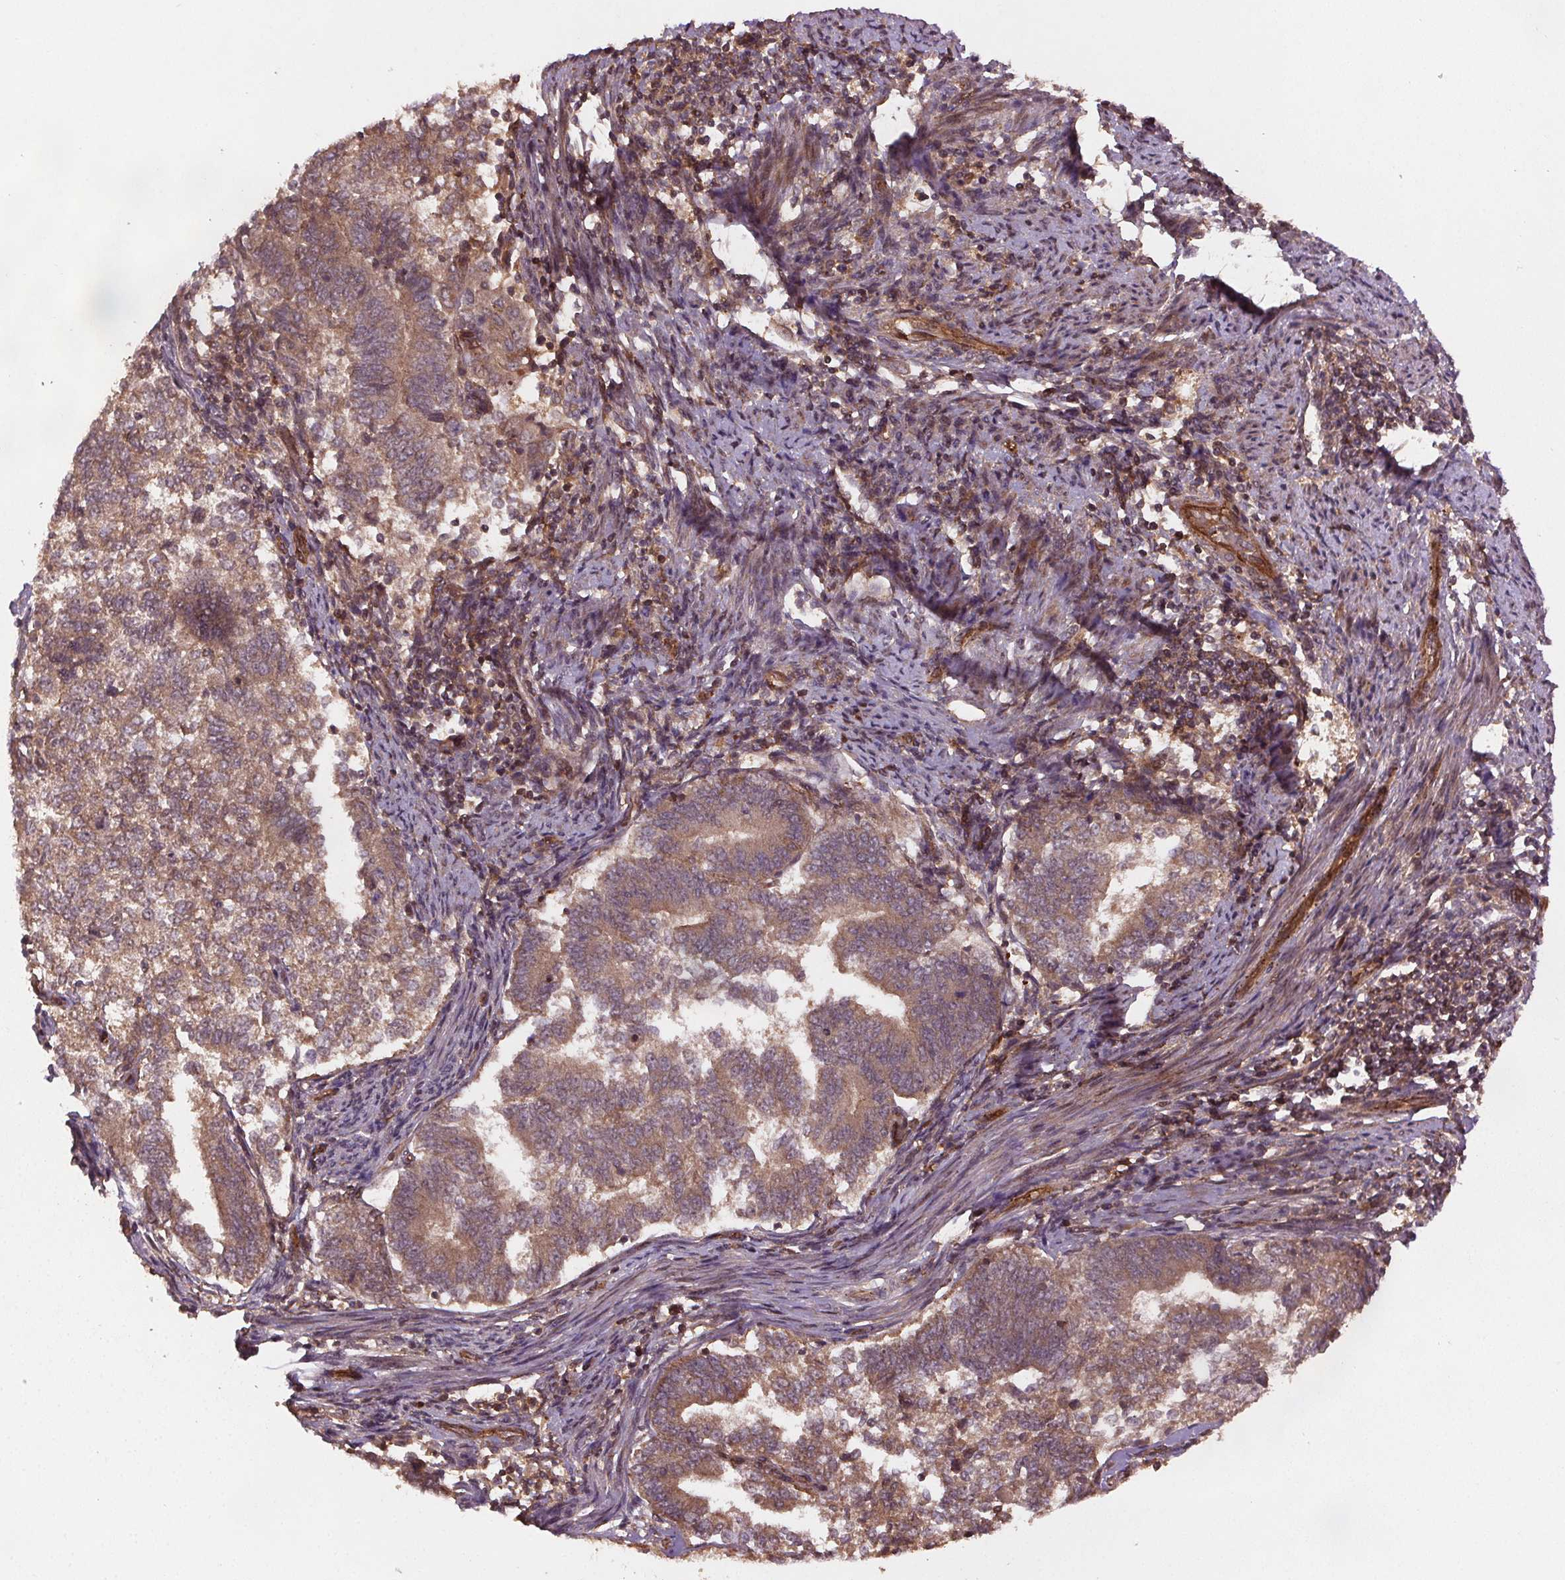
{"staining": {"intensity": "moderate", "quantity": ">75%", "location": "cytoplasmic/membranous"}, "tissue": "endometrial cancer", "cell_type": "Tumor cells", "image_type": "cancer", "snomed": [{"axis": "morphology", "description": "Adenocarcinoma, NOS"}, {"axis": "topography", "description": "Endometrium"}], "caption": "Endometrial adenocarcinoma stained with immunohistochemistry reveals moderate cytoplasmic/membranous staining in about >75% of tumor cells.", "gene": "SEC14L2", "patient": {"sex": "female", "age": 65}}